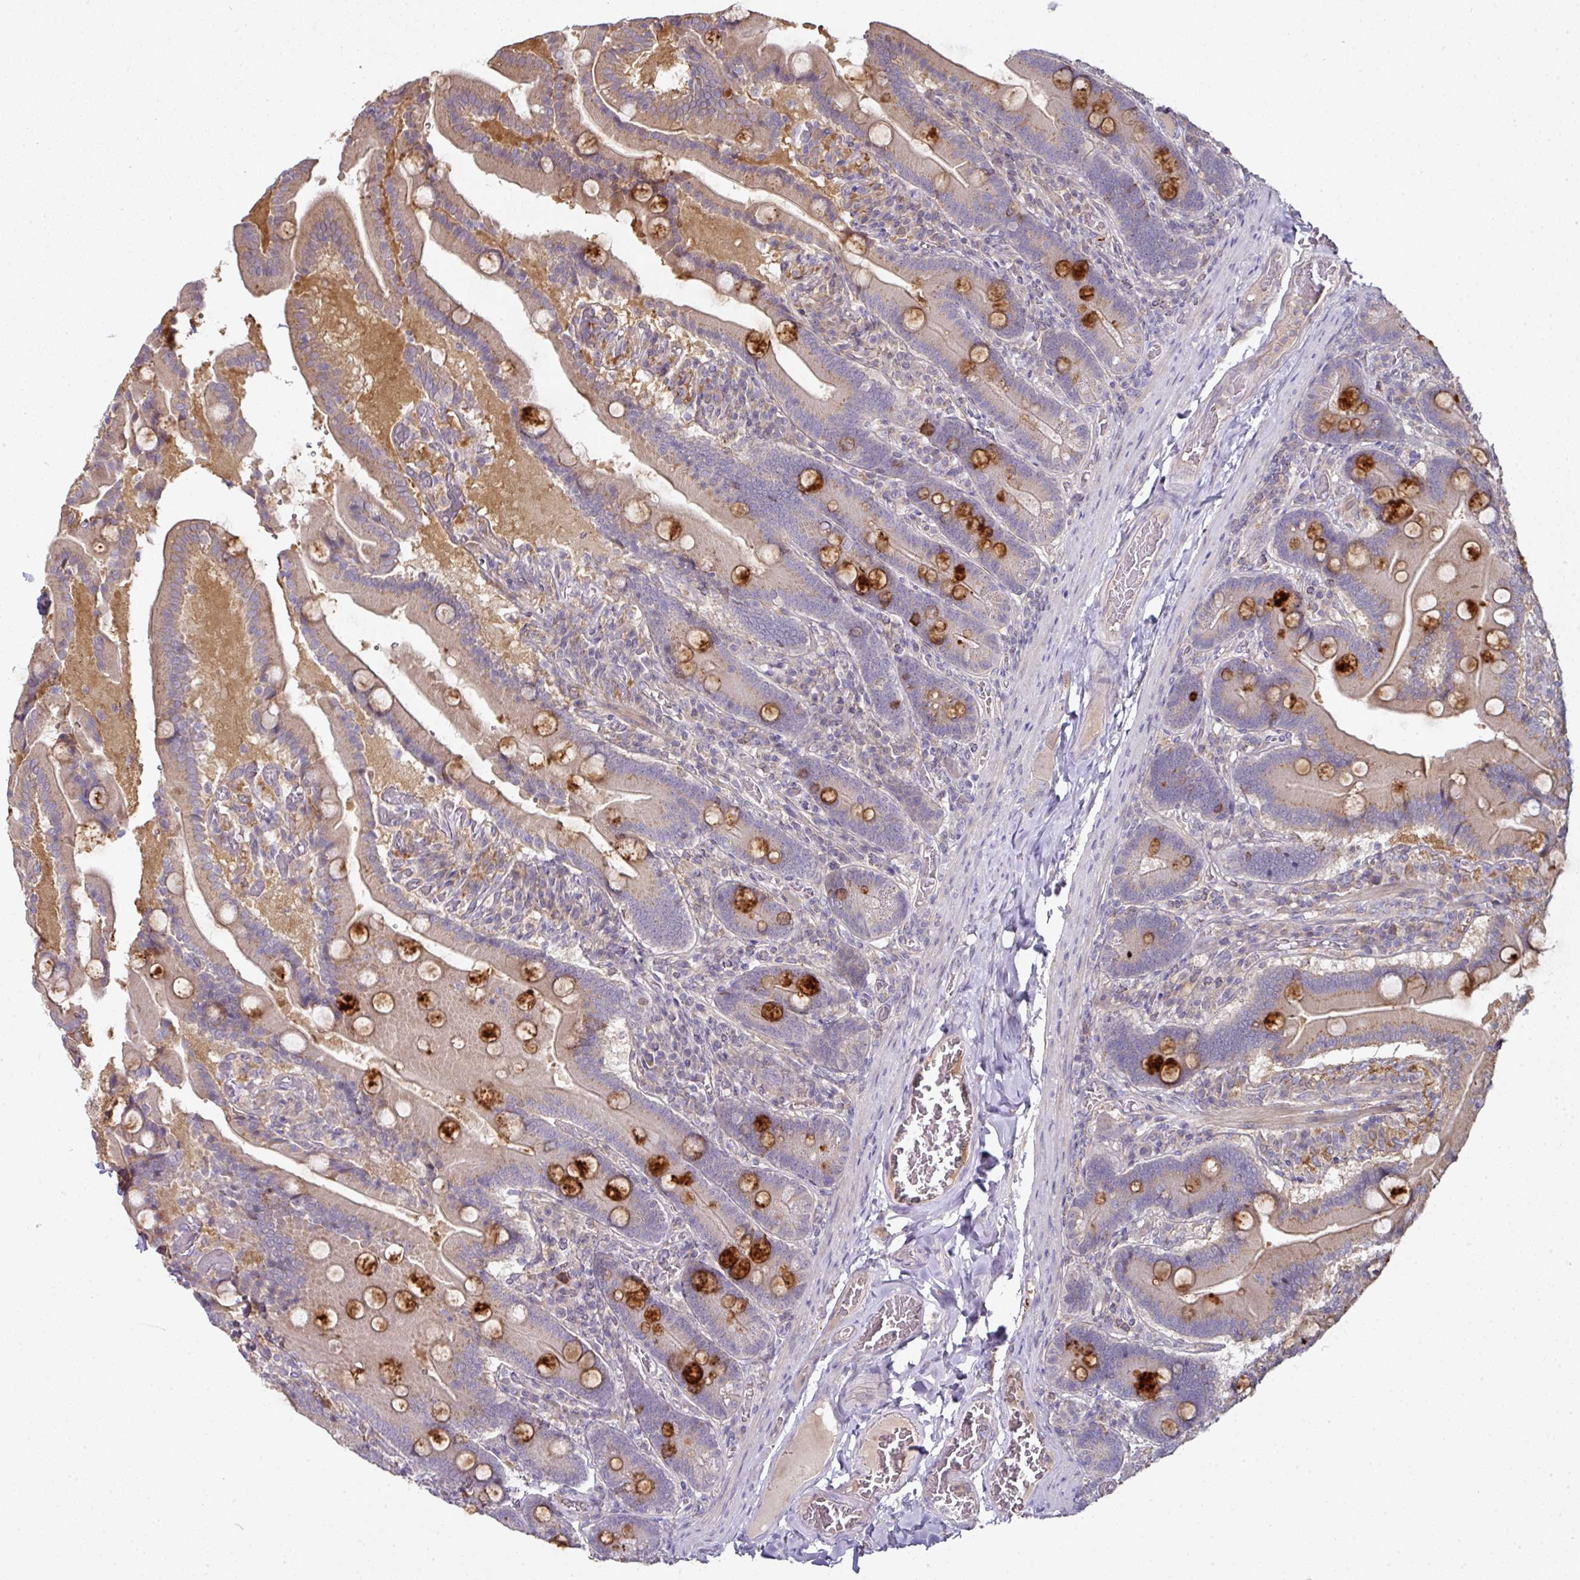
{"staining": {"intensity": "strong", "quantity": "<25%", "location": "cytoplasmic/membranous"}, "tissue": "duodenum", "cell_type": "Glandular cells", "image_type": "normal", "snomed": [{"axis": "morphology", "description": "Normal tissue, NOS"}, {"axis": "topography", "description": "Duodenum"}], "caption": "High-power microscopy captured an IHC image of normal duodenum, revealing strong cytoplasmic/membranous positivity in approximately <25% of glandular cells.", "gene": "CTDSP2", "patient": {"sex": "female", "age": 62}}